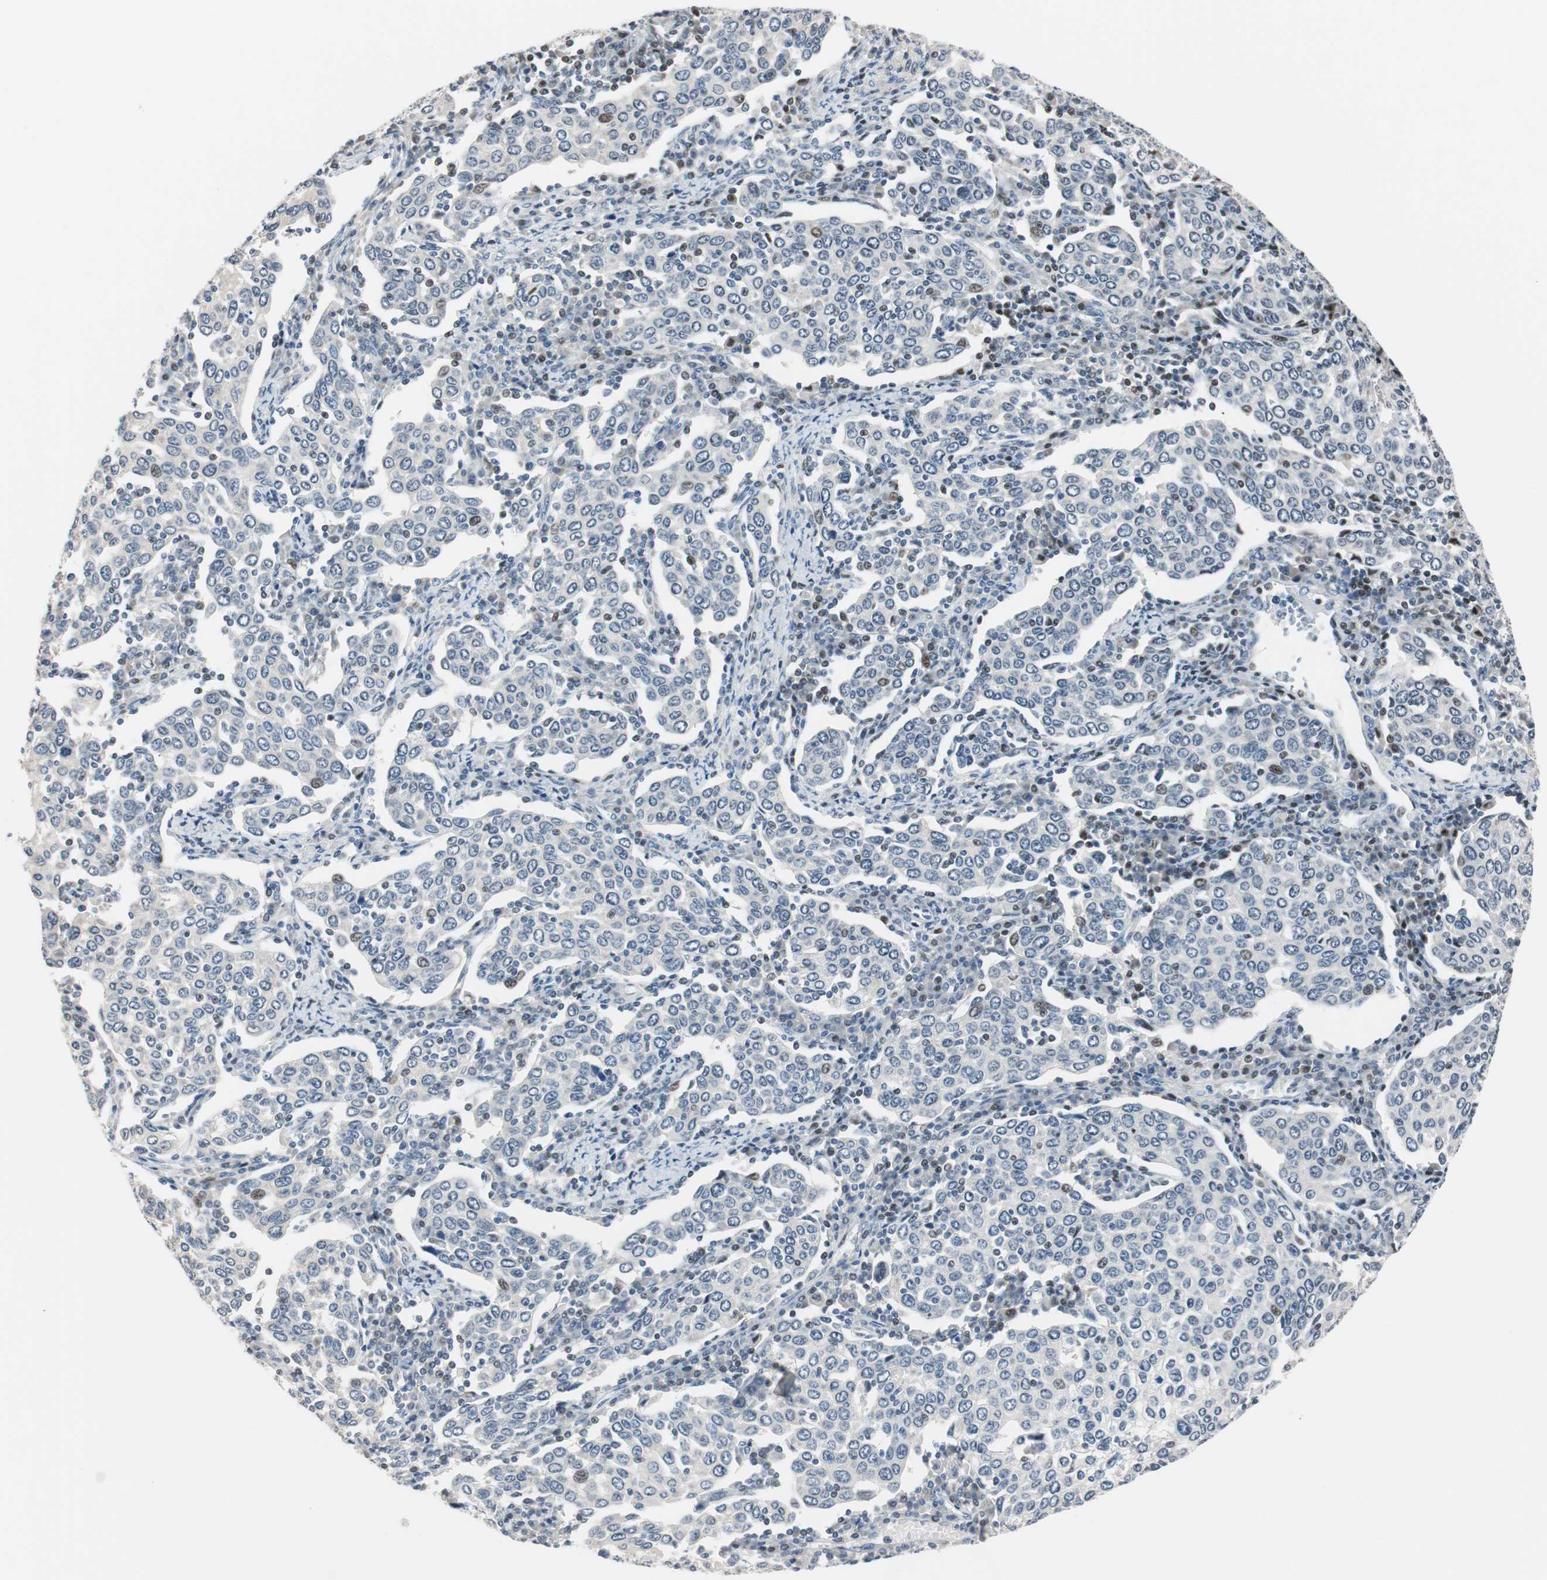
{"staining": {"intensity": "weak", "quantity": "<25%", "location": "nuclear"}, "tissue": "cervical cancer", "cell_type": "Tumor cells", "image_type": "cancer", "snomed": [{"axis": "morphology", "description": "Squamous cell carcinoma, NOS"}, {"axis": "topography", "description": "Cervix"}], "caption": "Tumor cells are negative for brown protein staining in cervical cancer (squamous cell carcinoma).", "gene": "RAD1", "patient": {"sex": "female", "age": 40}}